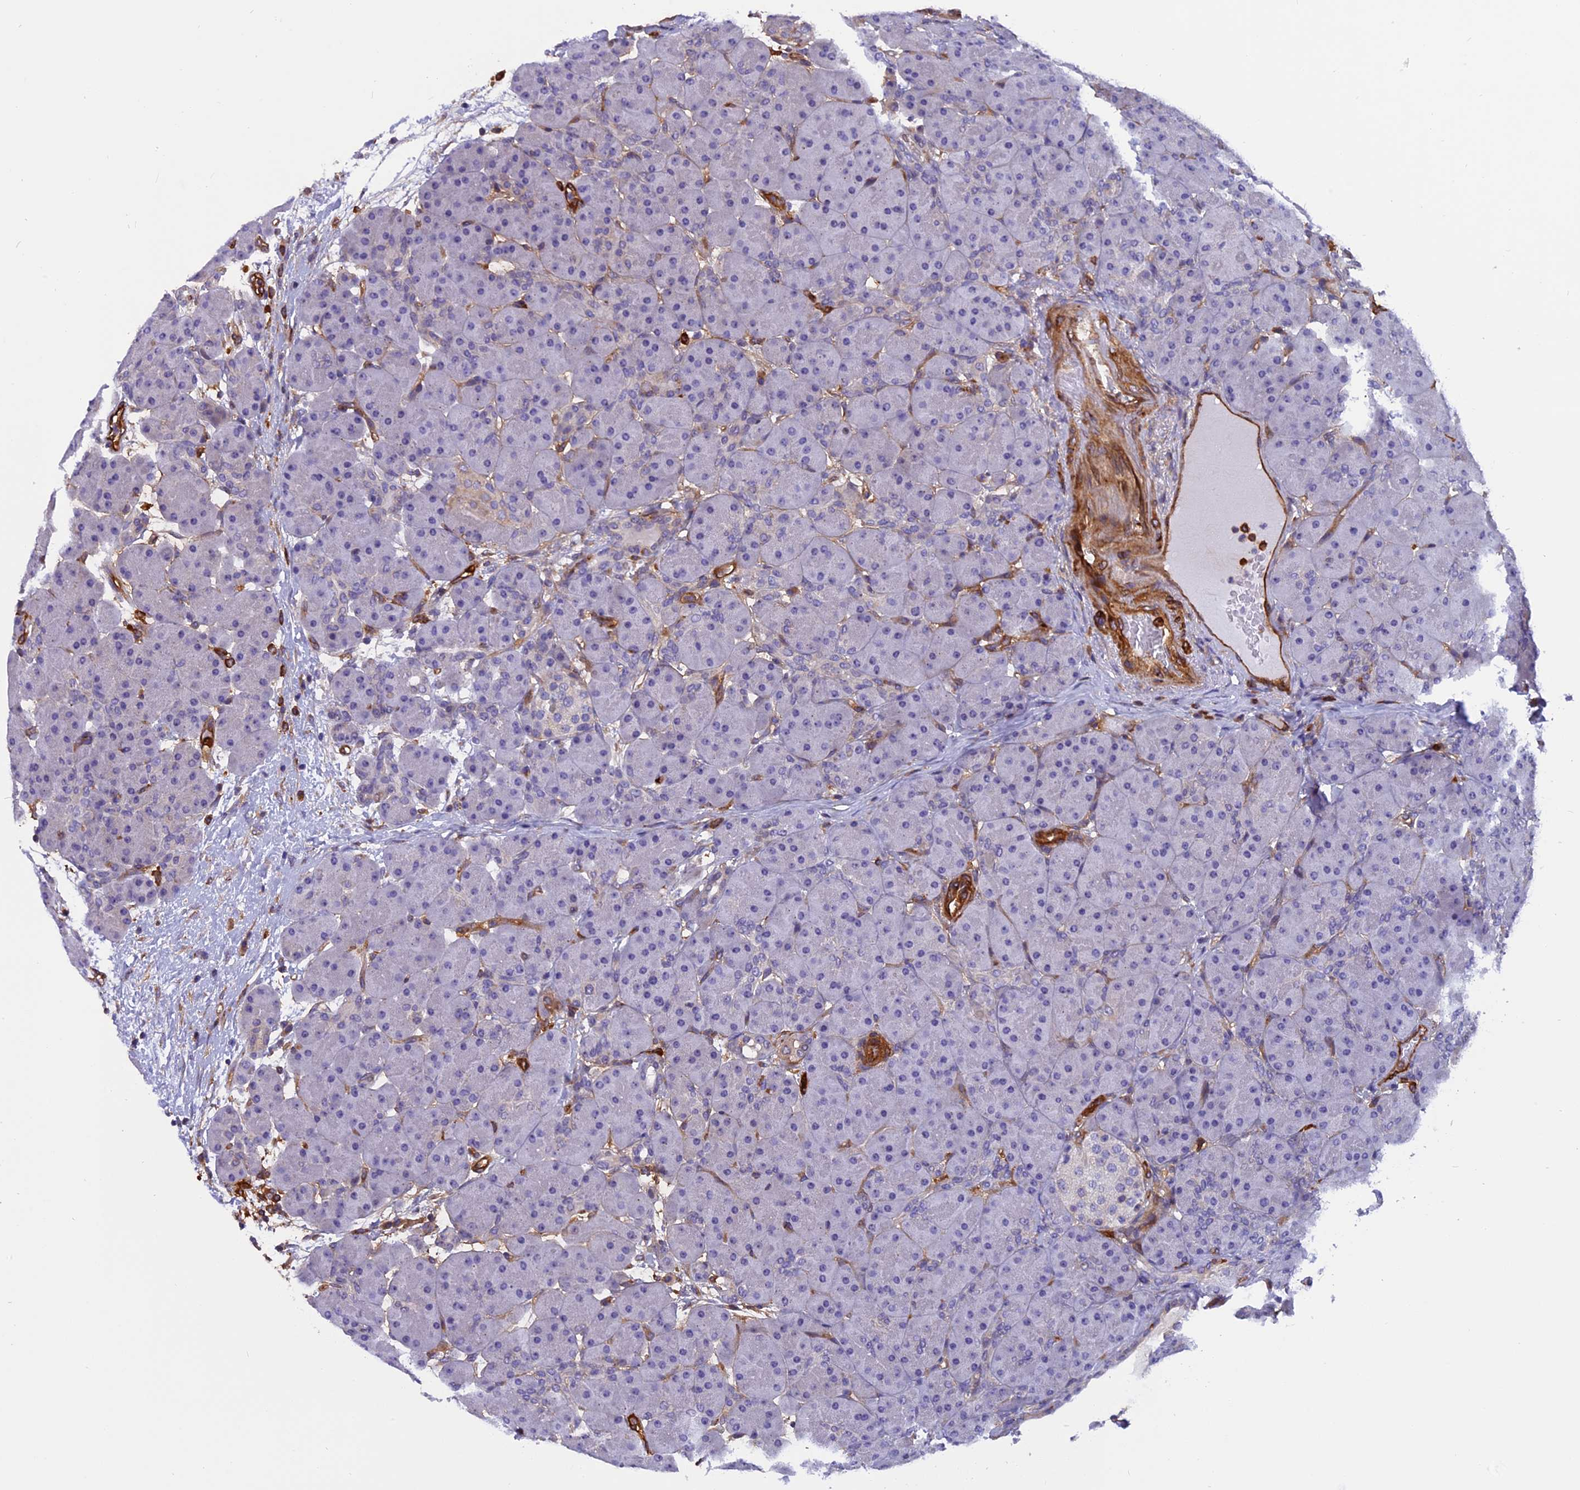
{"staining": {"intensity": "negative", "quantity": "none", "location": "none"}, "tissue": "pancreas", "cell_type": "Exocrine glandular cells", "image_type": "normal", "snomed": [{"axis": "morphology", "description": "Normal tissue, NOS"}, {"axis": "topography", "description": "Pancreas"}], "caption": "Immunohistochemical staining of normal pancreas displays no significant positivity in exocrine glandular cells. (DAB immunohistochemistry (IHC) with hematoxylin counter stain).", "gene": "EHBP1L1", "patient": {"sex": "male", "age": 66}}